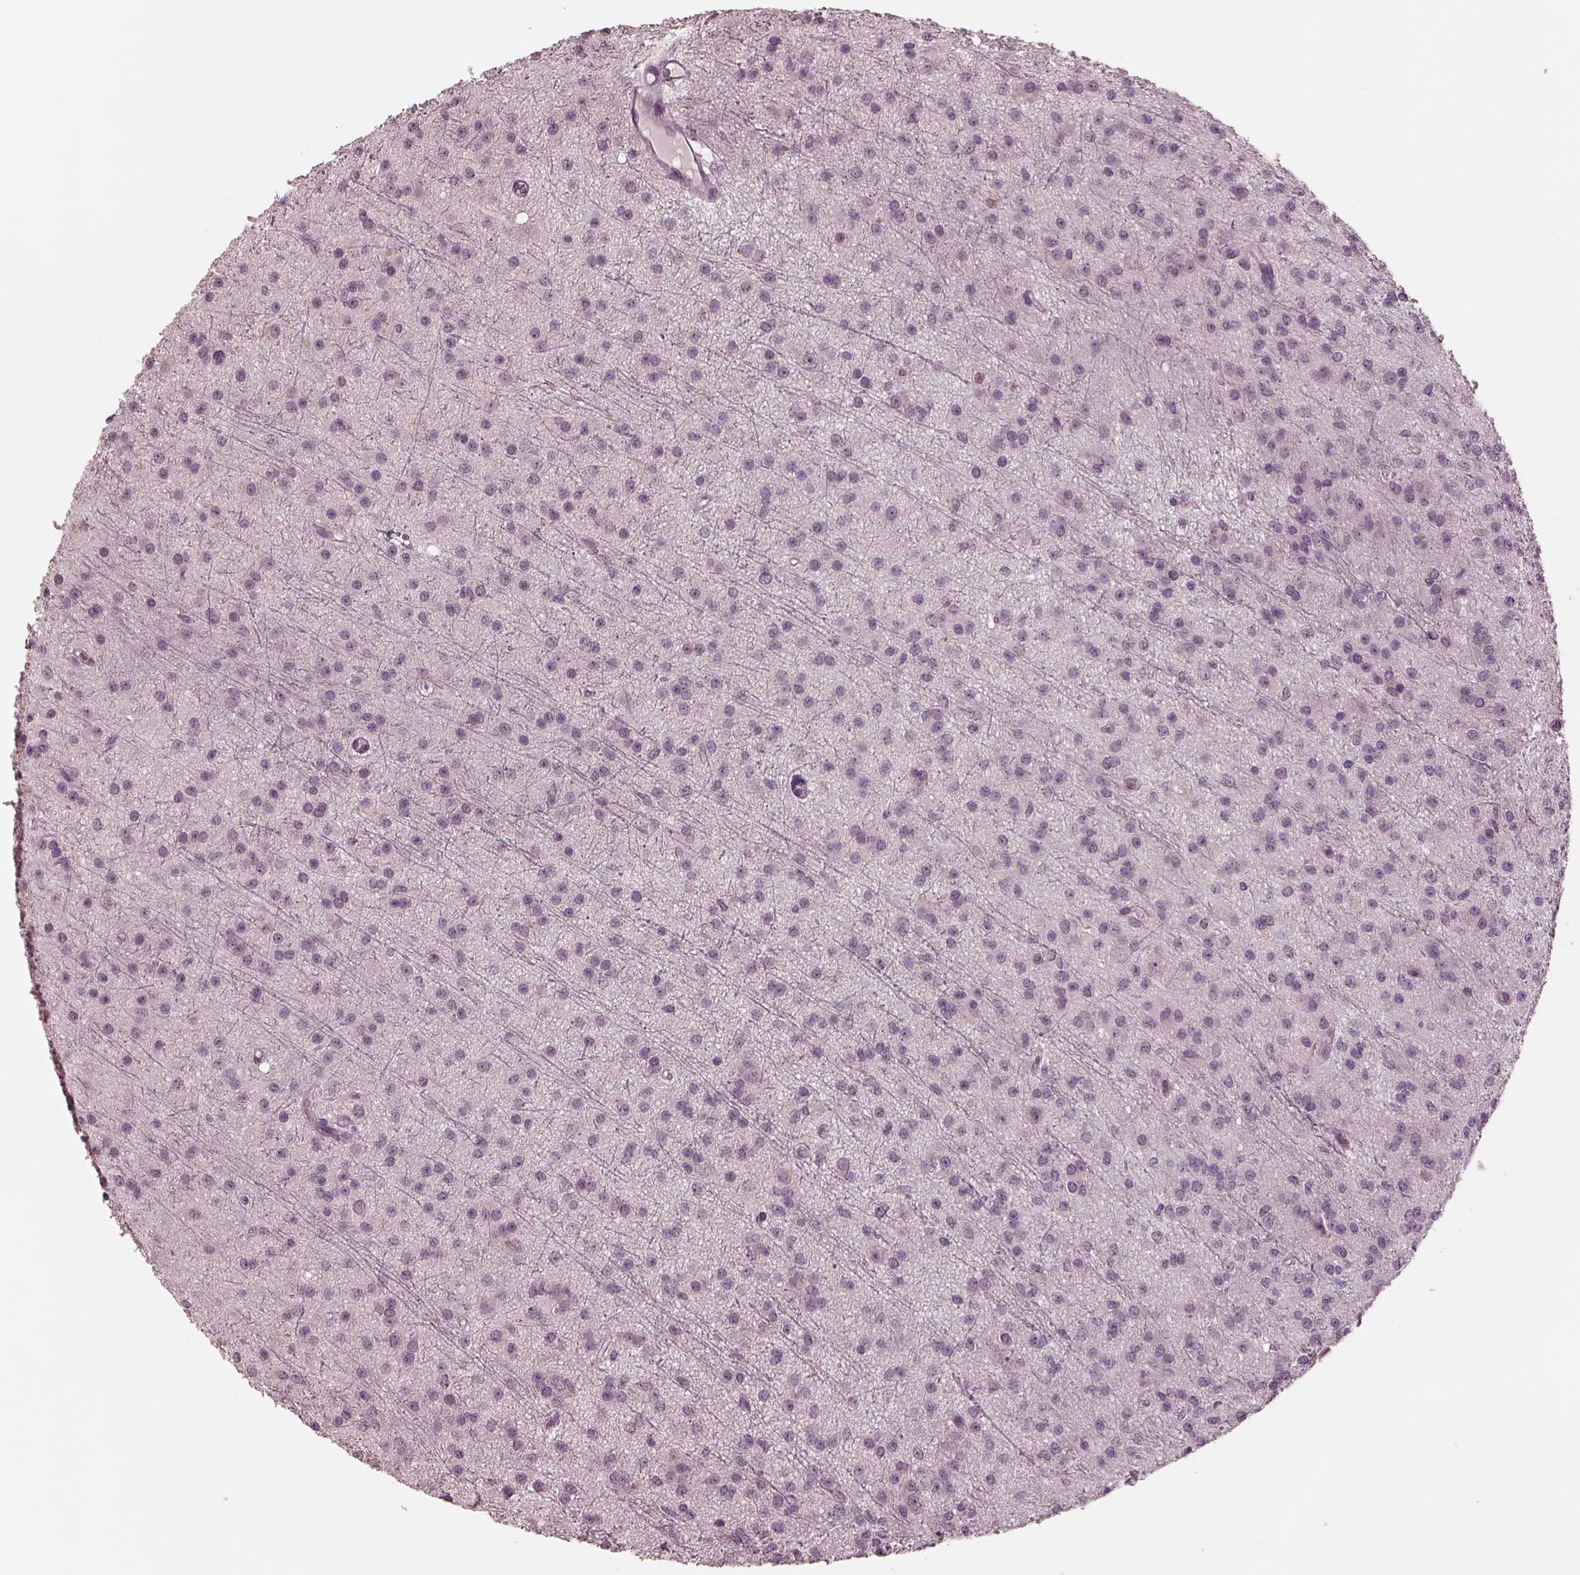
{"staining": {"intensity": "negative", "quantity": "none", "location": "none"}, "tissue": "glioma", "cell_type": "Tumor cells", "image_type": "cancer", "snomed": [{"axis": "morphology", "description": "Glioma, malignant, Low grade"}, {"axis": "topography", "description": "Brain"}], "caption": "Glioma was stained to show a protein in brown. There is no significant expression in tumor cells. The staining was performed using DAB (3,3'-diaminobenzidine) to visualize the protein expression in brown, while the nuclei were stained in blue with hematoxylin (Magnification: 20x).", "gene": "RCVRN", "patient": {"sex": "male", "age": 27}}